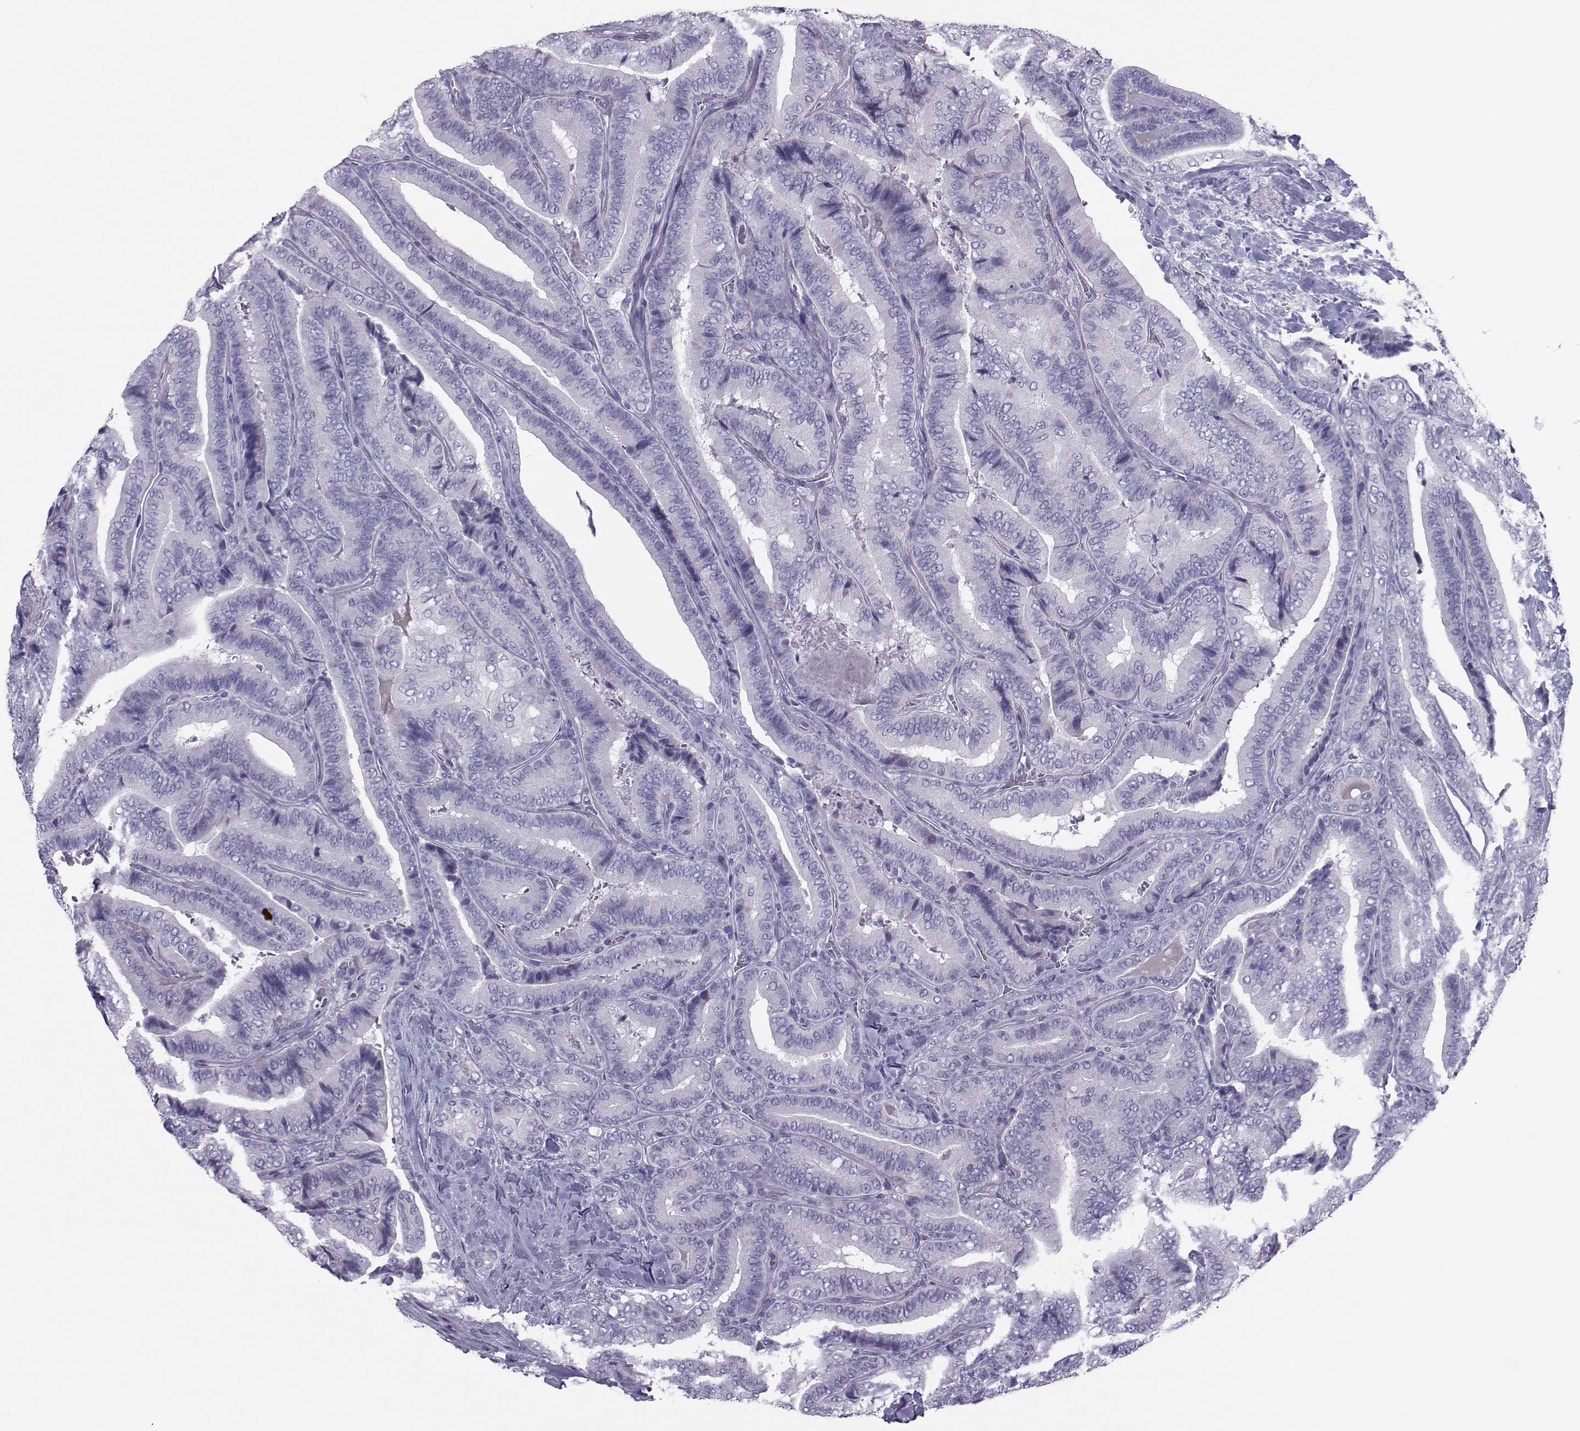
{"staining": {"intensity": "negative", "quantity": "none", "location": "none"}, "tissue": "thyroid cancer", "cell_type": "Tumor cells", "image_type": "cancer", "snomed": [{"axis": "morphology", "description": "Papillary adenocarcinoma, NOS"}, {"axis": "topography", "description": "Thyroid gland"}], "caption": "Tumor cells are negative for protein expression in human thyroid cancer (papillary adenocarcinoma).", "gene": "TRPM7", "patient": {"sex": "male", "age": 61}}